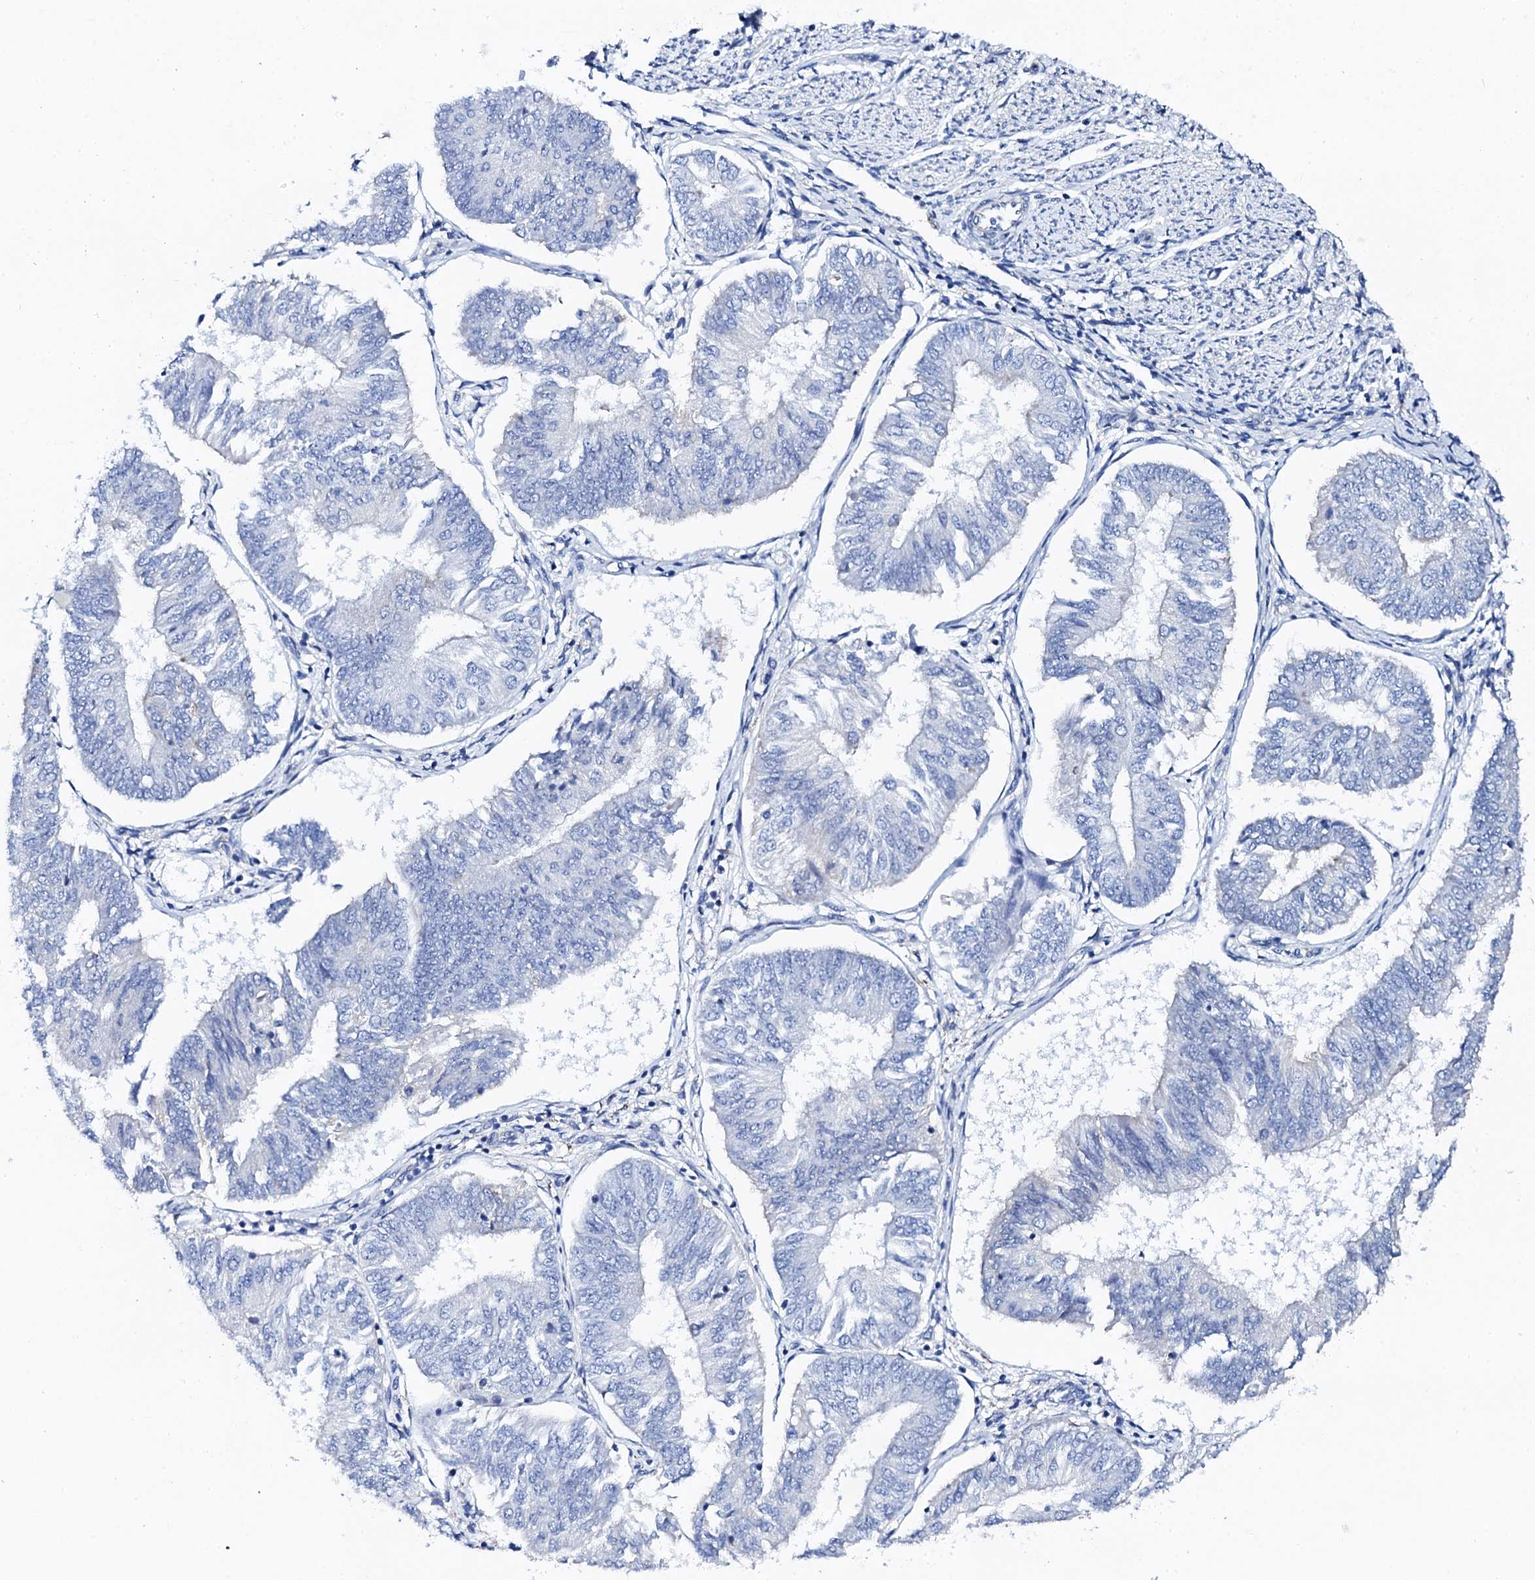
{"staining": {"intensity": "negative", "quantity": "none", "location": "none"}, "tissue": "endometrial cancer", "cell_type": "Tumor cells", "image_type": "cancer", "snomed": [{"axis": "morphology", "description": "Adenocarcinoma, NOS"}, {"axis": "topography", "description": "Endometrium"}], "caption": "A high-resolution micrograph shows immunohistochemistry (IHC) staining of endometrial cancer (adenocarcinoma), which demonstrates no significant staining in tumor cells. (Brightfield microscopy of DAB (3,3'-diaminobenzidine) immunohistochemistry (IHC) at high magnification).", "gene": "KLHL32", "patient": {"sex": "female", "age": 58}}